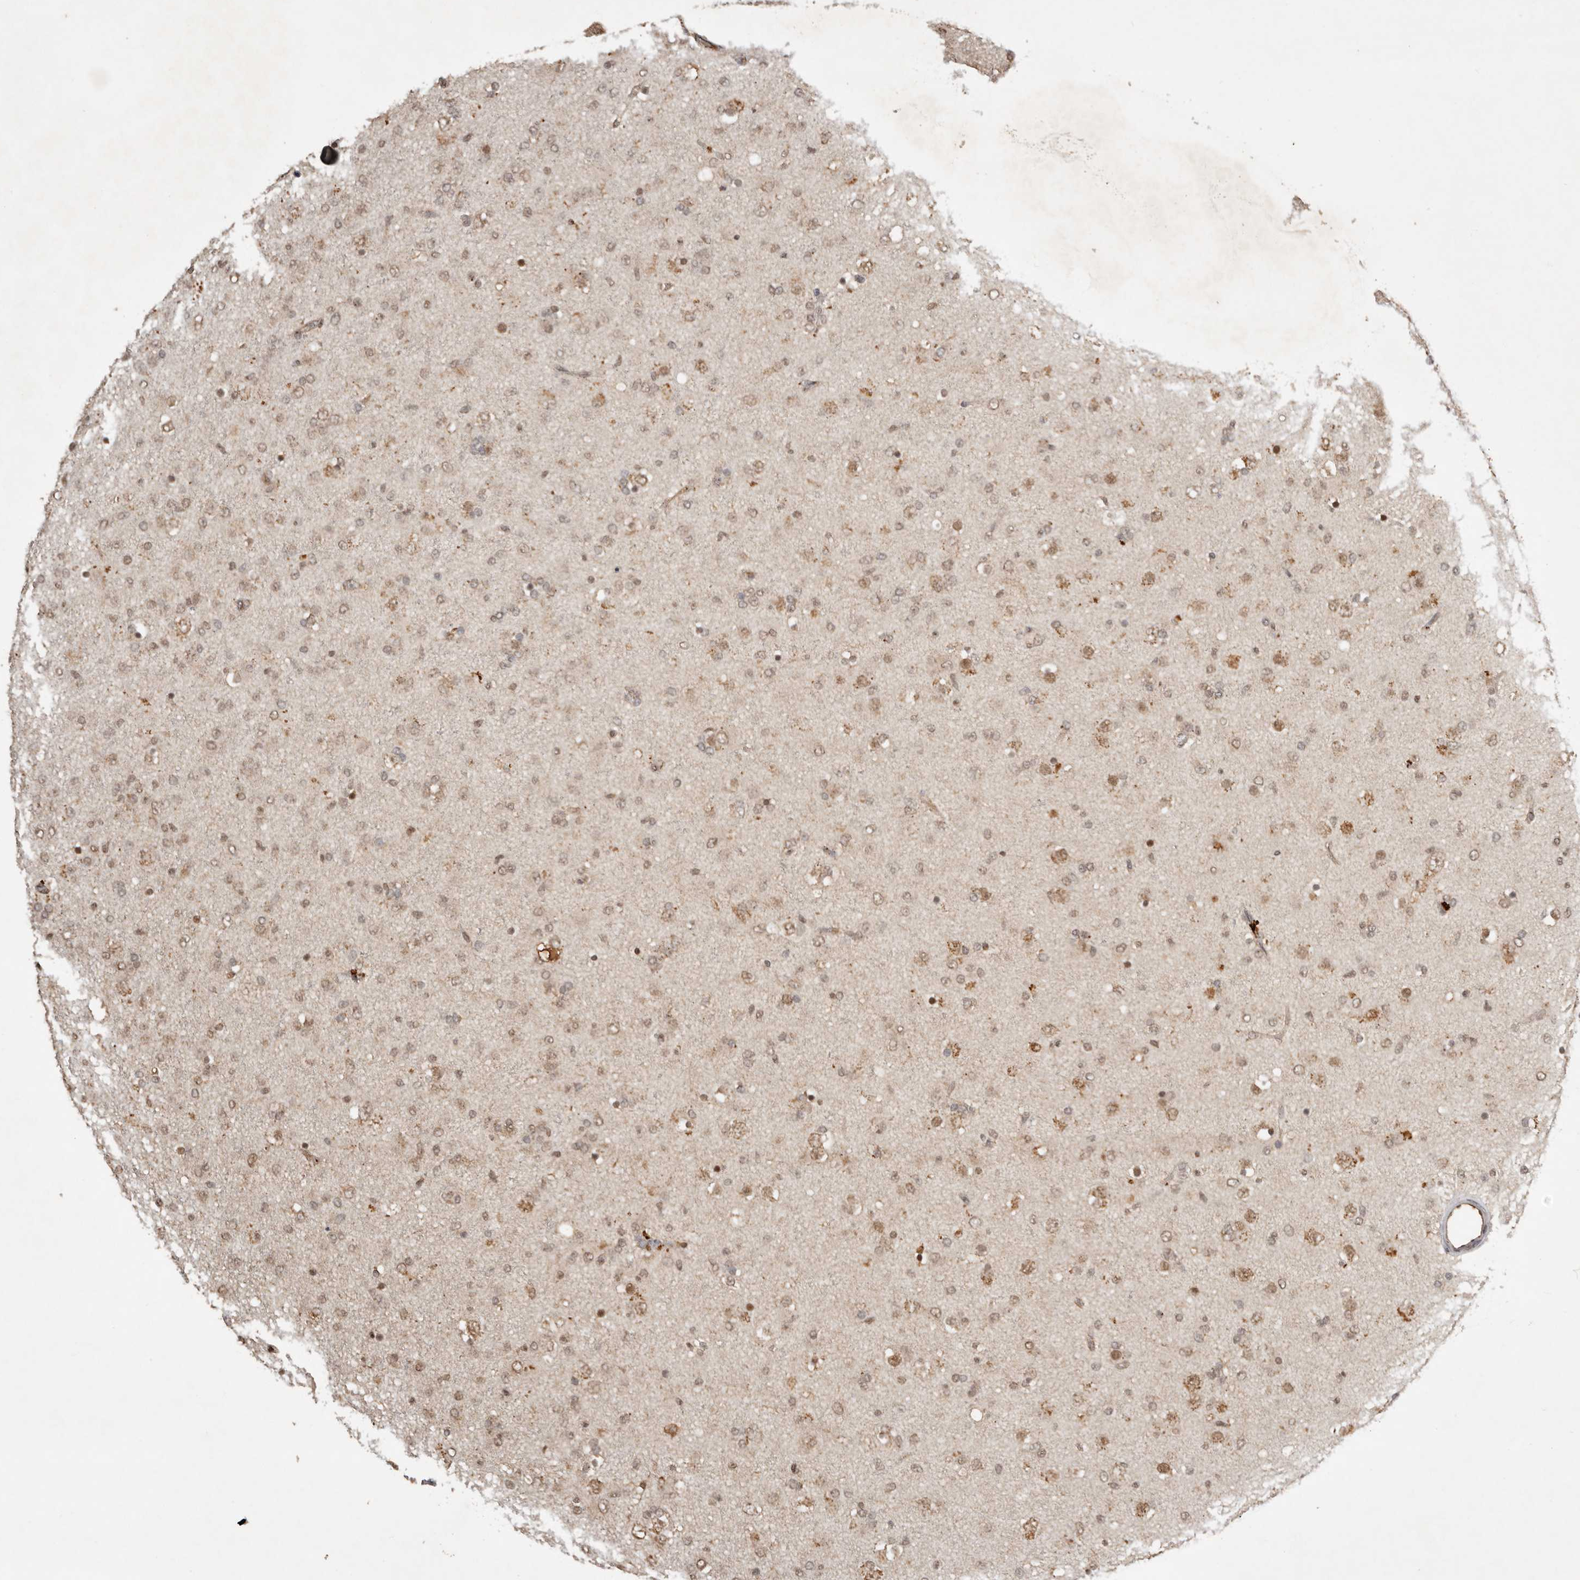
{"staining": {"intensity": "weak", "quantity": "25%-75%", "location": "cytoplasmic/membranous,nuclear"}, "tissue": "glioma", "cell_type": "Tumor cells", "image_type": "cancer", "snomed": [{"axis": "morphology", "description": "Glioma, malignant, Low grade"}, {"axis": "topography", "description": "Brain"}], "caption": "Immunohistochemistry of glioma shows low levels of weak cytoplasmic/membranous and nuclear positivity in approximately 25%-75% of tumor cells.", "gene": "SEC14L1", "patient": {"sex": "male", "age": 65}}